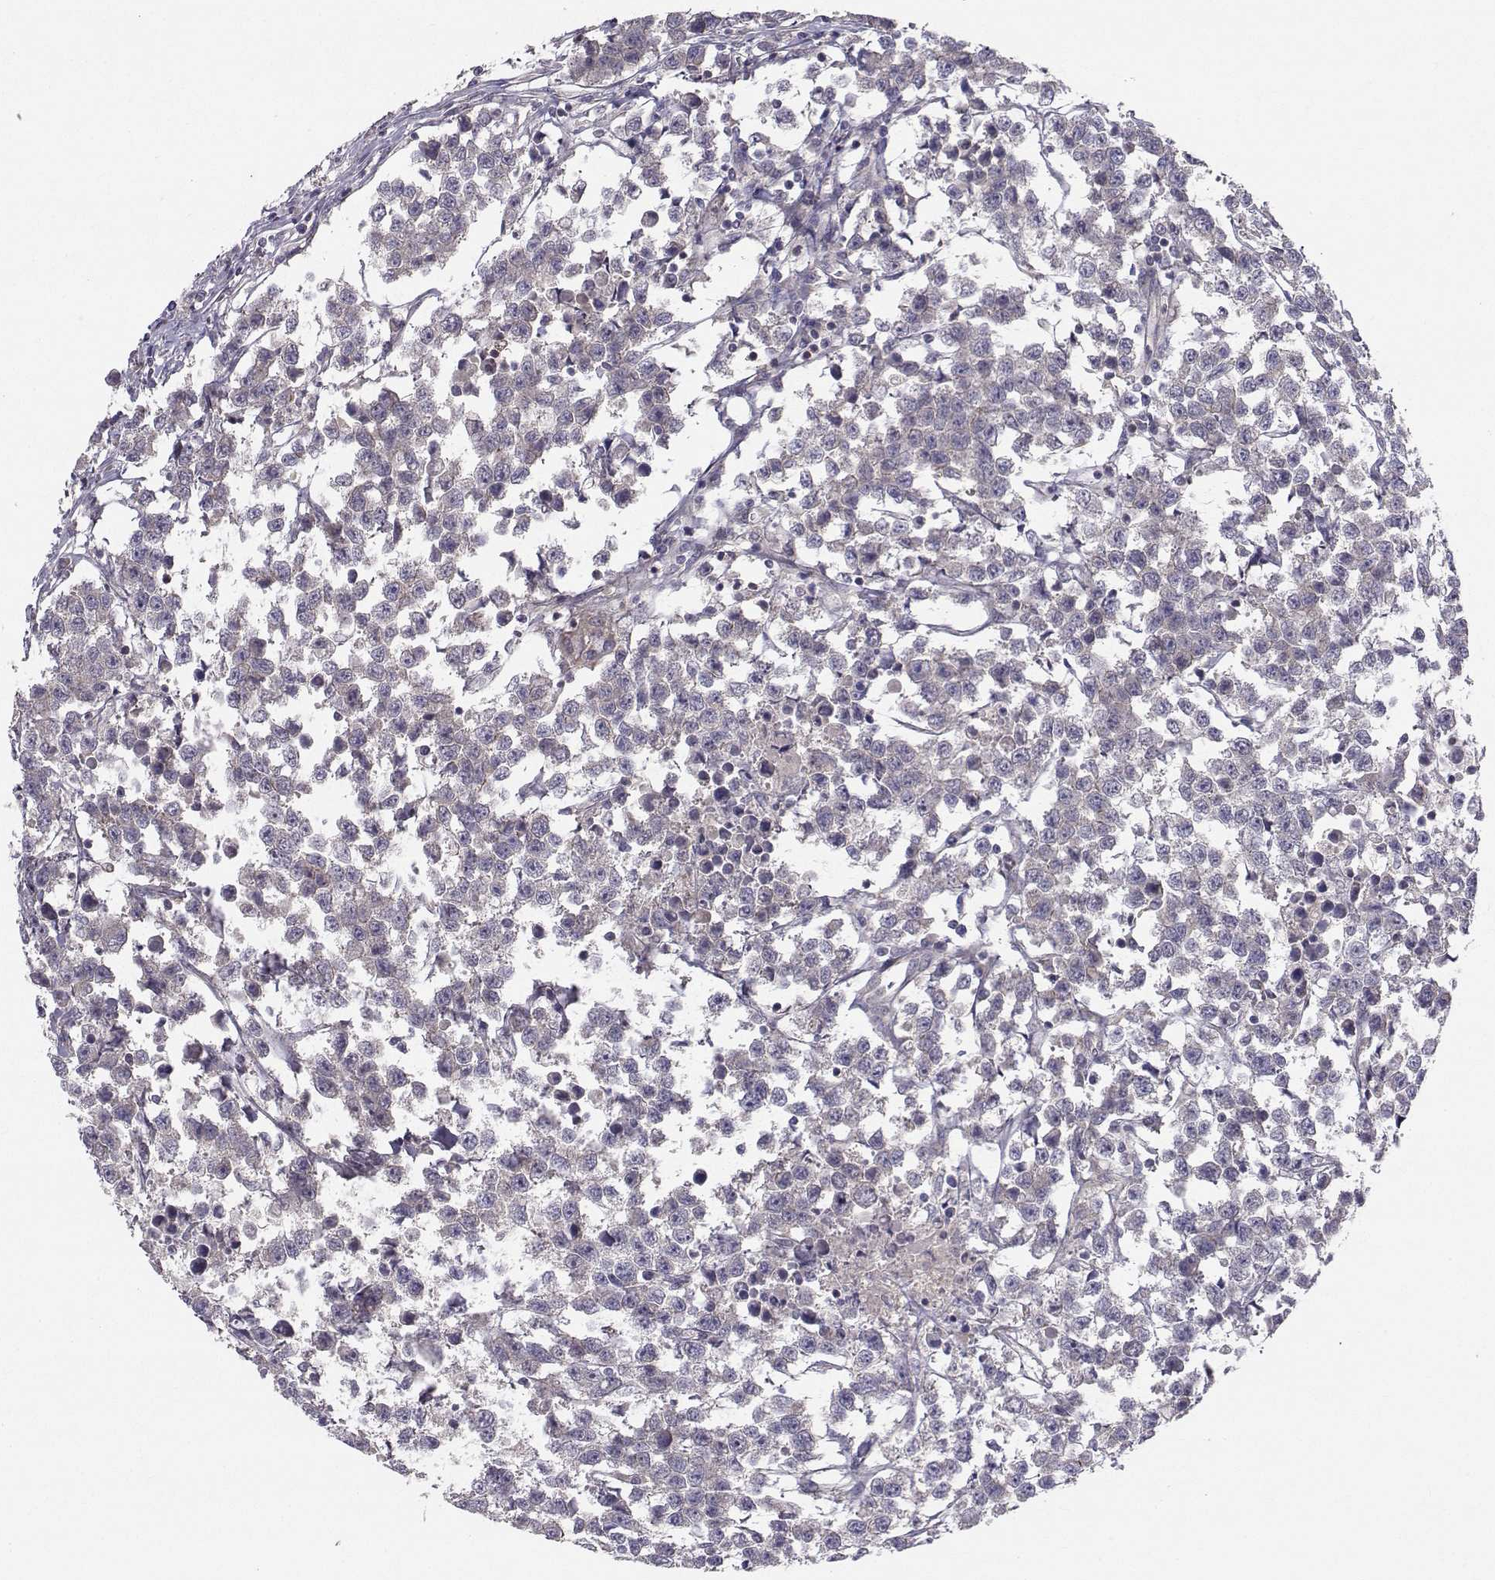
{"staining": {"intensity": "negative", "quantity": "none", "location": "none"}, "tissue": "testis cancer", "cell_type": "Tumor cells", "image_type": "cancer", "snomed": [{"axis": "morphology", "description": "Seminoma, NOS"}, {"axis": "topography", "description": "Testis"}], "caption": "Testis cancer stained for a protein using immunohistochemistry reveals no expression tumor cells.", "gene": "PEX5L", "patient": {"sex": "male", "age": 59}}